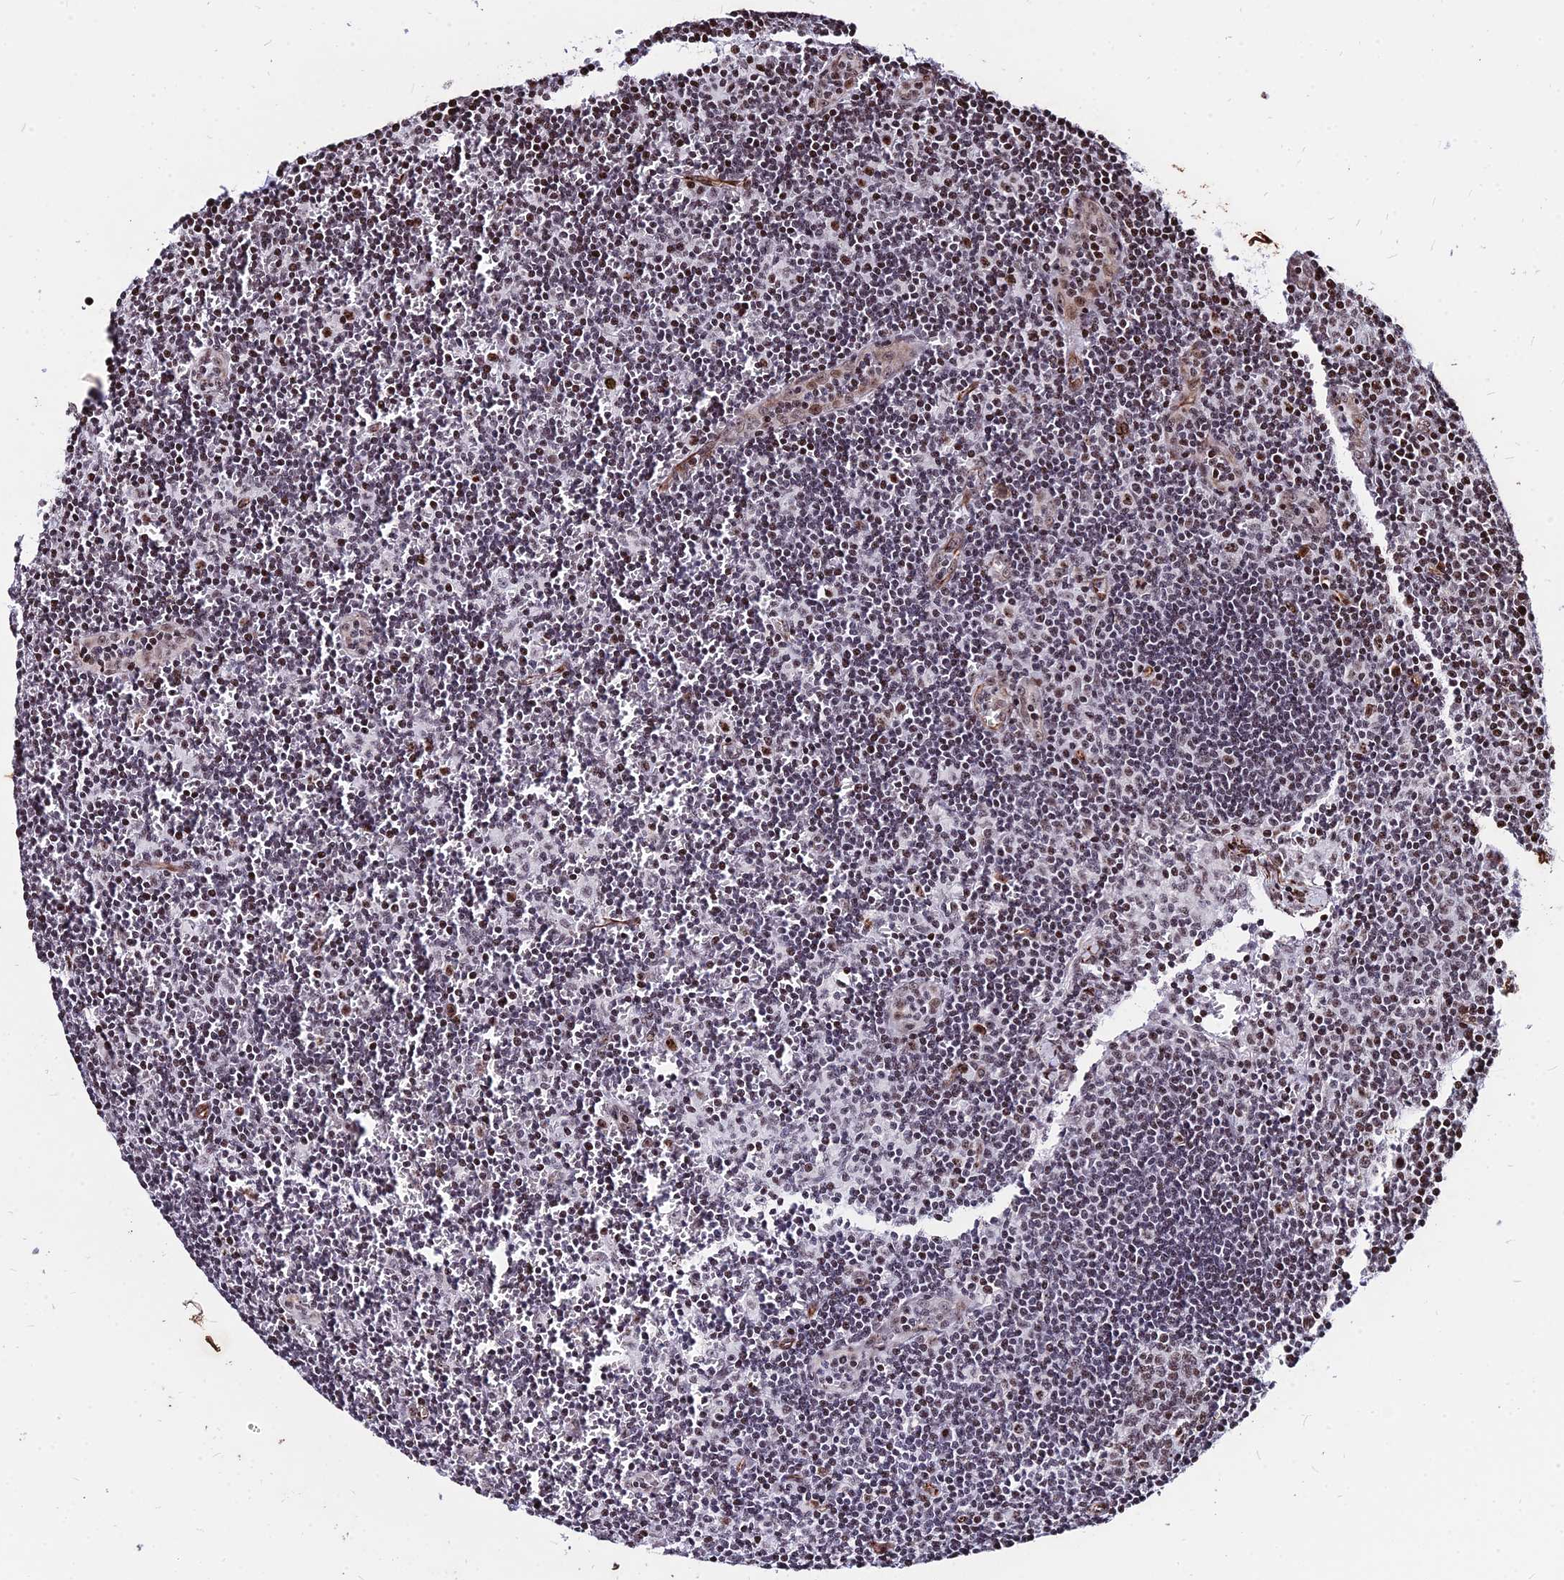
{"staining": {"intensity": "moderate", "quantity": ">75%", "location": "nuclear"}, "tissue": "lymph node", "cell_type": "Germinal center cells", "image_type": "normal", "snomed": [{"axis": "morphology", "description": "Normal tissue, NOS"}, {"axis": "topography", "description": "Lymph node"}], "caption": "Brown immunohistochemical staining in normal human lymph node reveals moderate nuclear staining in about >75% of germinal center cells. The protein is shown in brown color, while the nuclei are stained blue.", "gene": "NYAP2", "patient": {"sex": "female", "age": 32}}